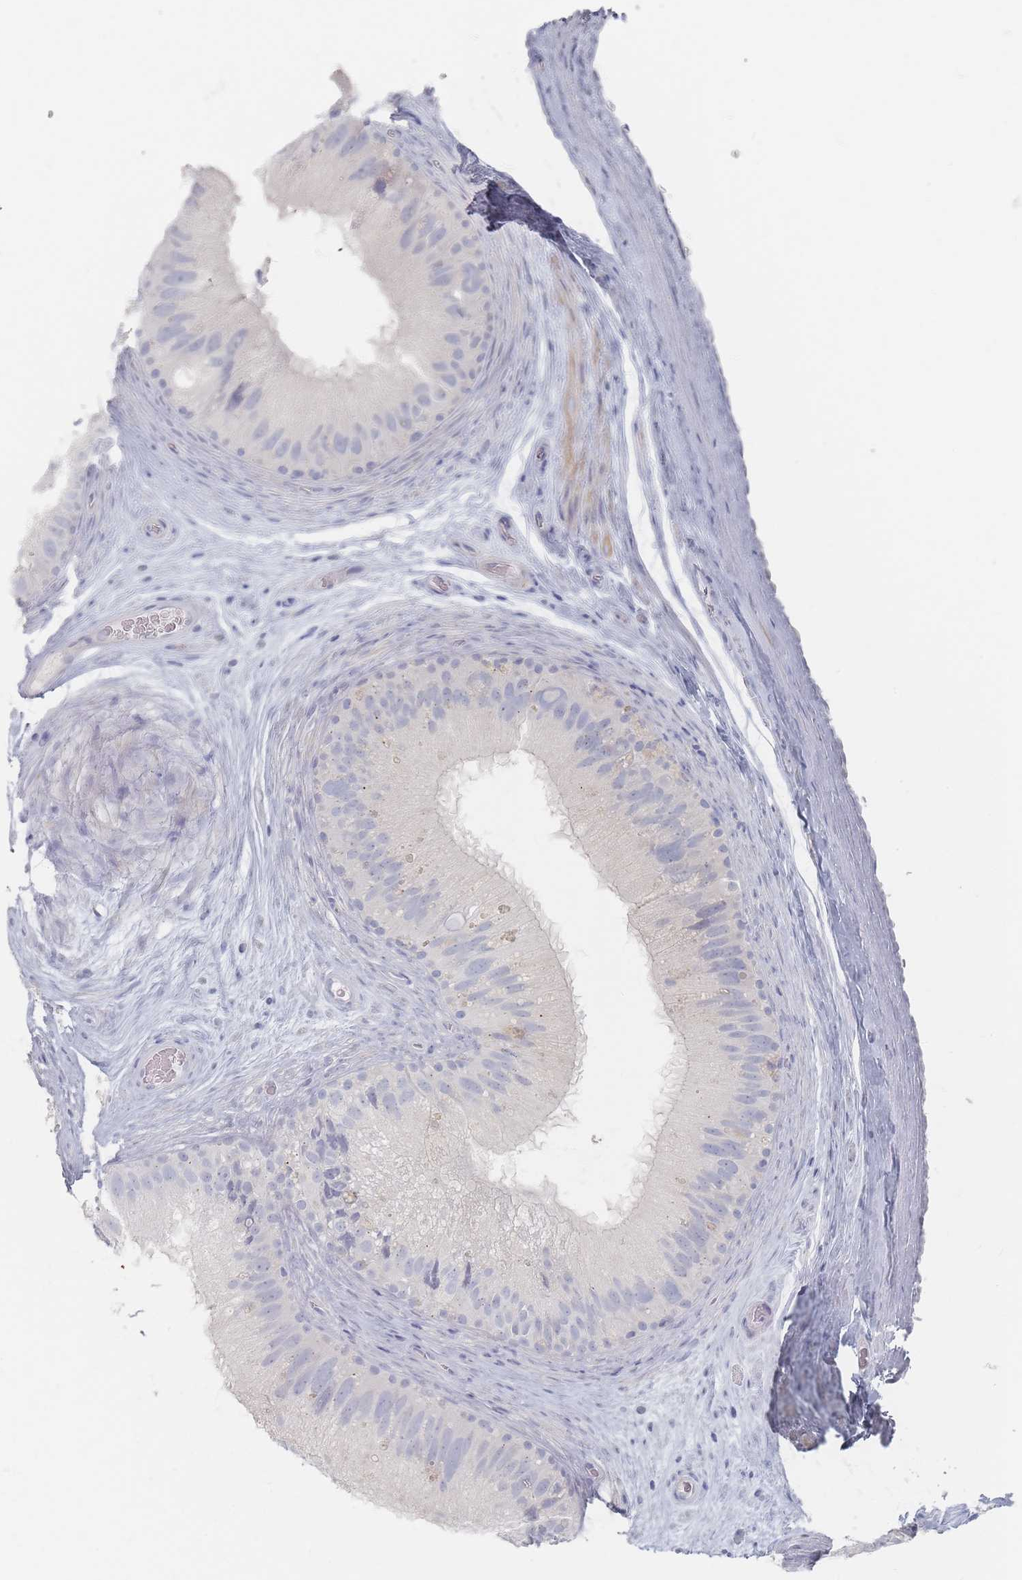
{"staining": {"intensity": "negative", "quantity": "none", "location": "none"}, "tissue": "epididymis", "cell_type": "Glandular cells", "image_type": "normal", "snomed": [{"axis": "morphology", "description": "Normal tissue, NOS"}, {"axis": "topography", "description": "Epididymis"}], "caption": "This photomicrograph is of unremarkable epididymis stained with IHC to label a protein in brown with the nuclei are counter-stained blue. There is no expression in glandular cells.", "gene": "CD37", "patient": {"sex": "male", "age": 50}}